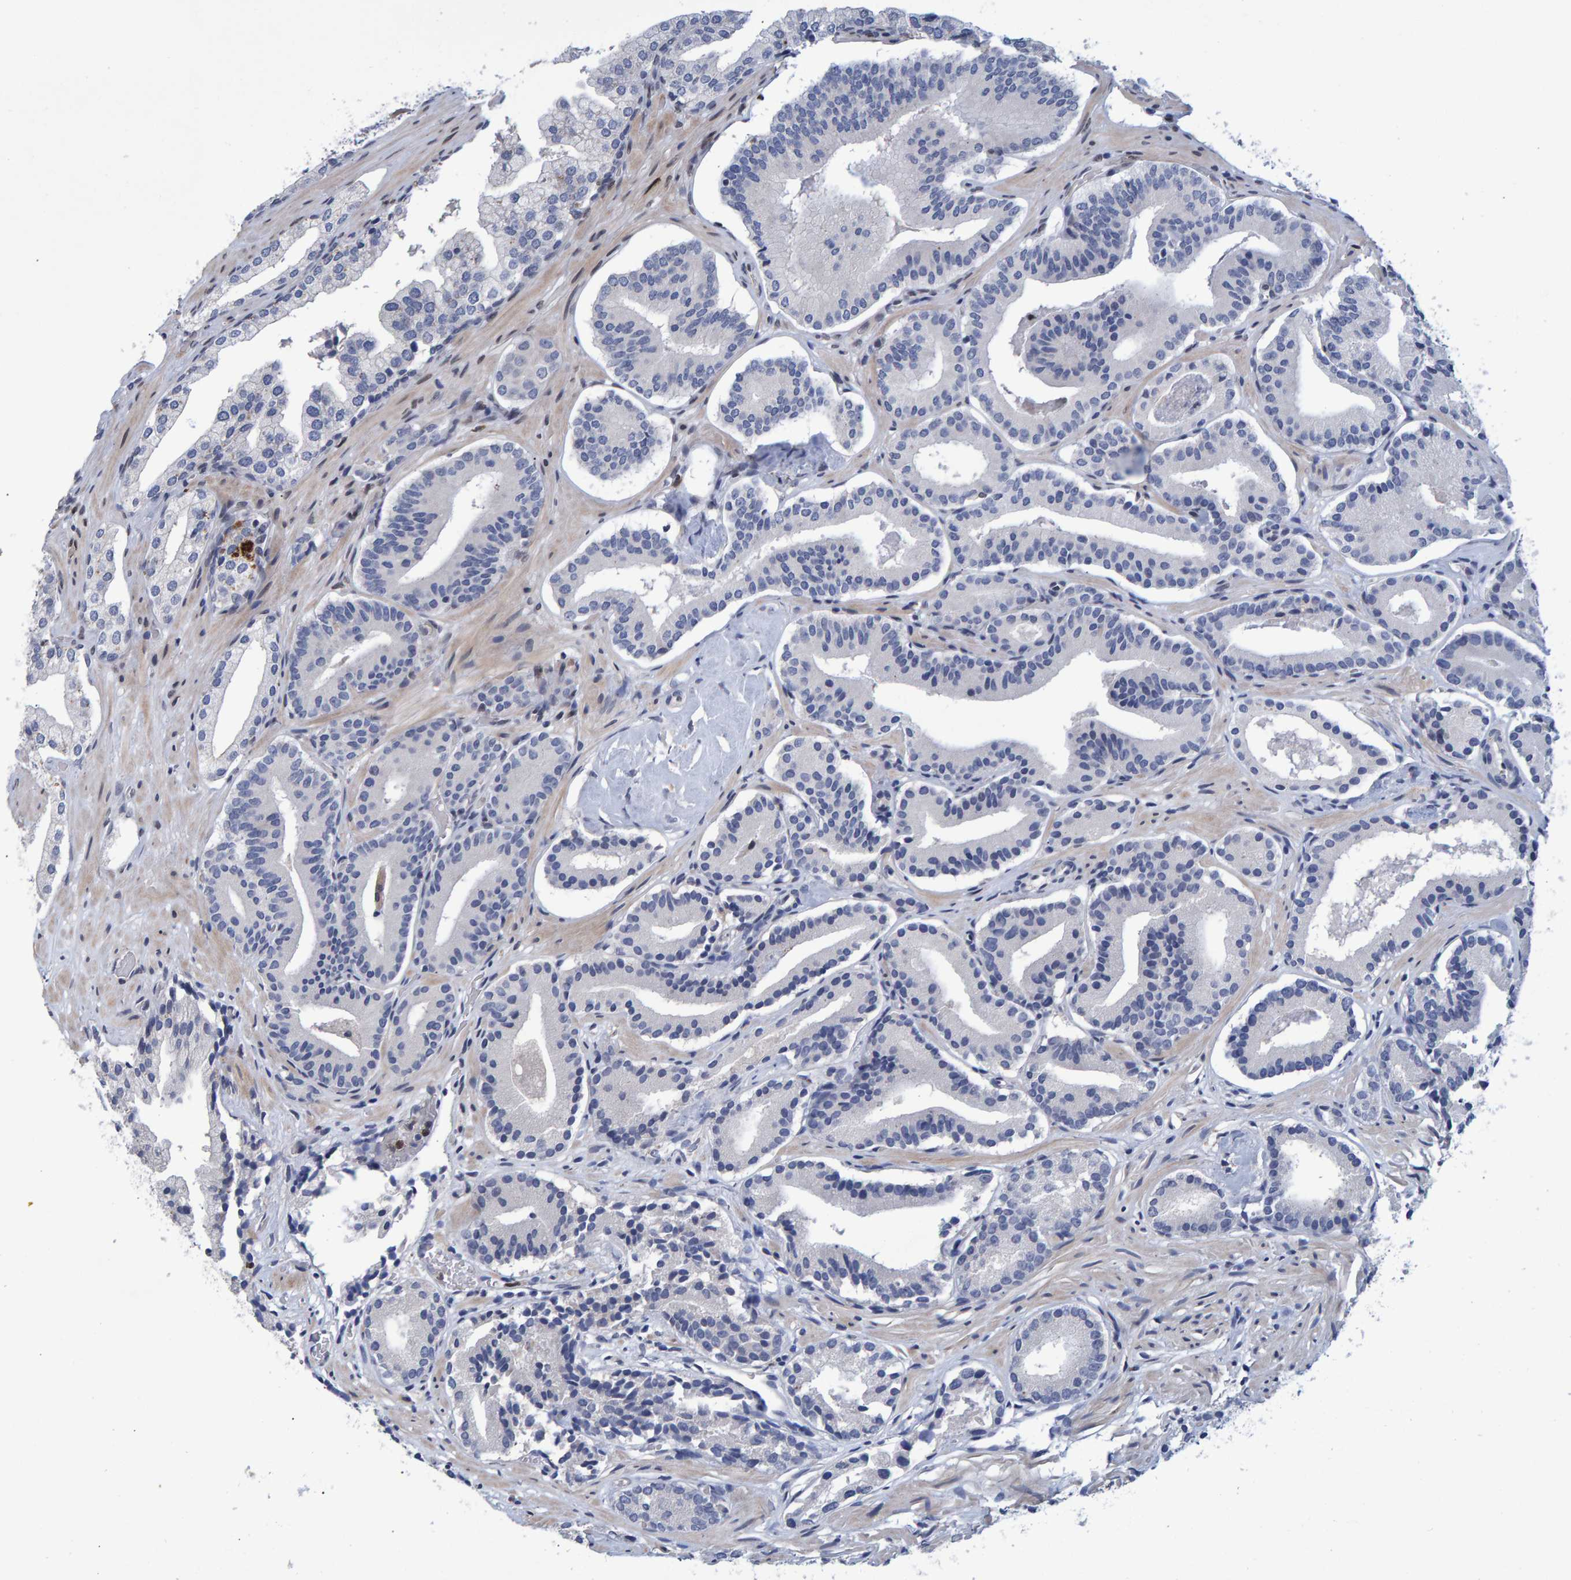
{"staining": {"intensity": "negative", "quantity": "none", "location": "none"}, "tissue": "prostate cancer", "cell_type": "Tumor cells", "image_type": "cancer", "snomed": [{"axis": "morphology", "description": "Adenocarcinoma, Low grade"}, {"axis": "topography", "description": "Prostate"}], "caption": "Histopathology image shows no protein expression in tumor cells of prostate cancer (adenocarcinoma (low-grade)) tissue. (DAB immunohistochemistry (IHC) with hematoxylin counter stain).", "gene": "QKI", "patient": {"sex": "male", "age": 51}}